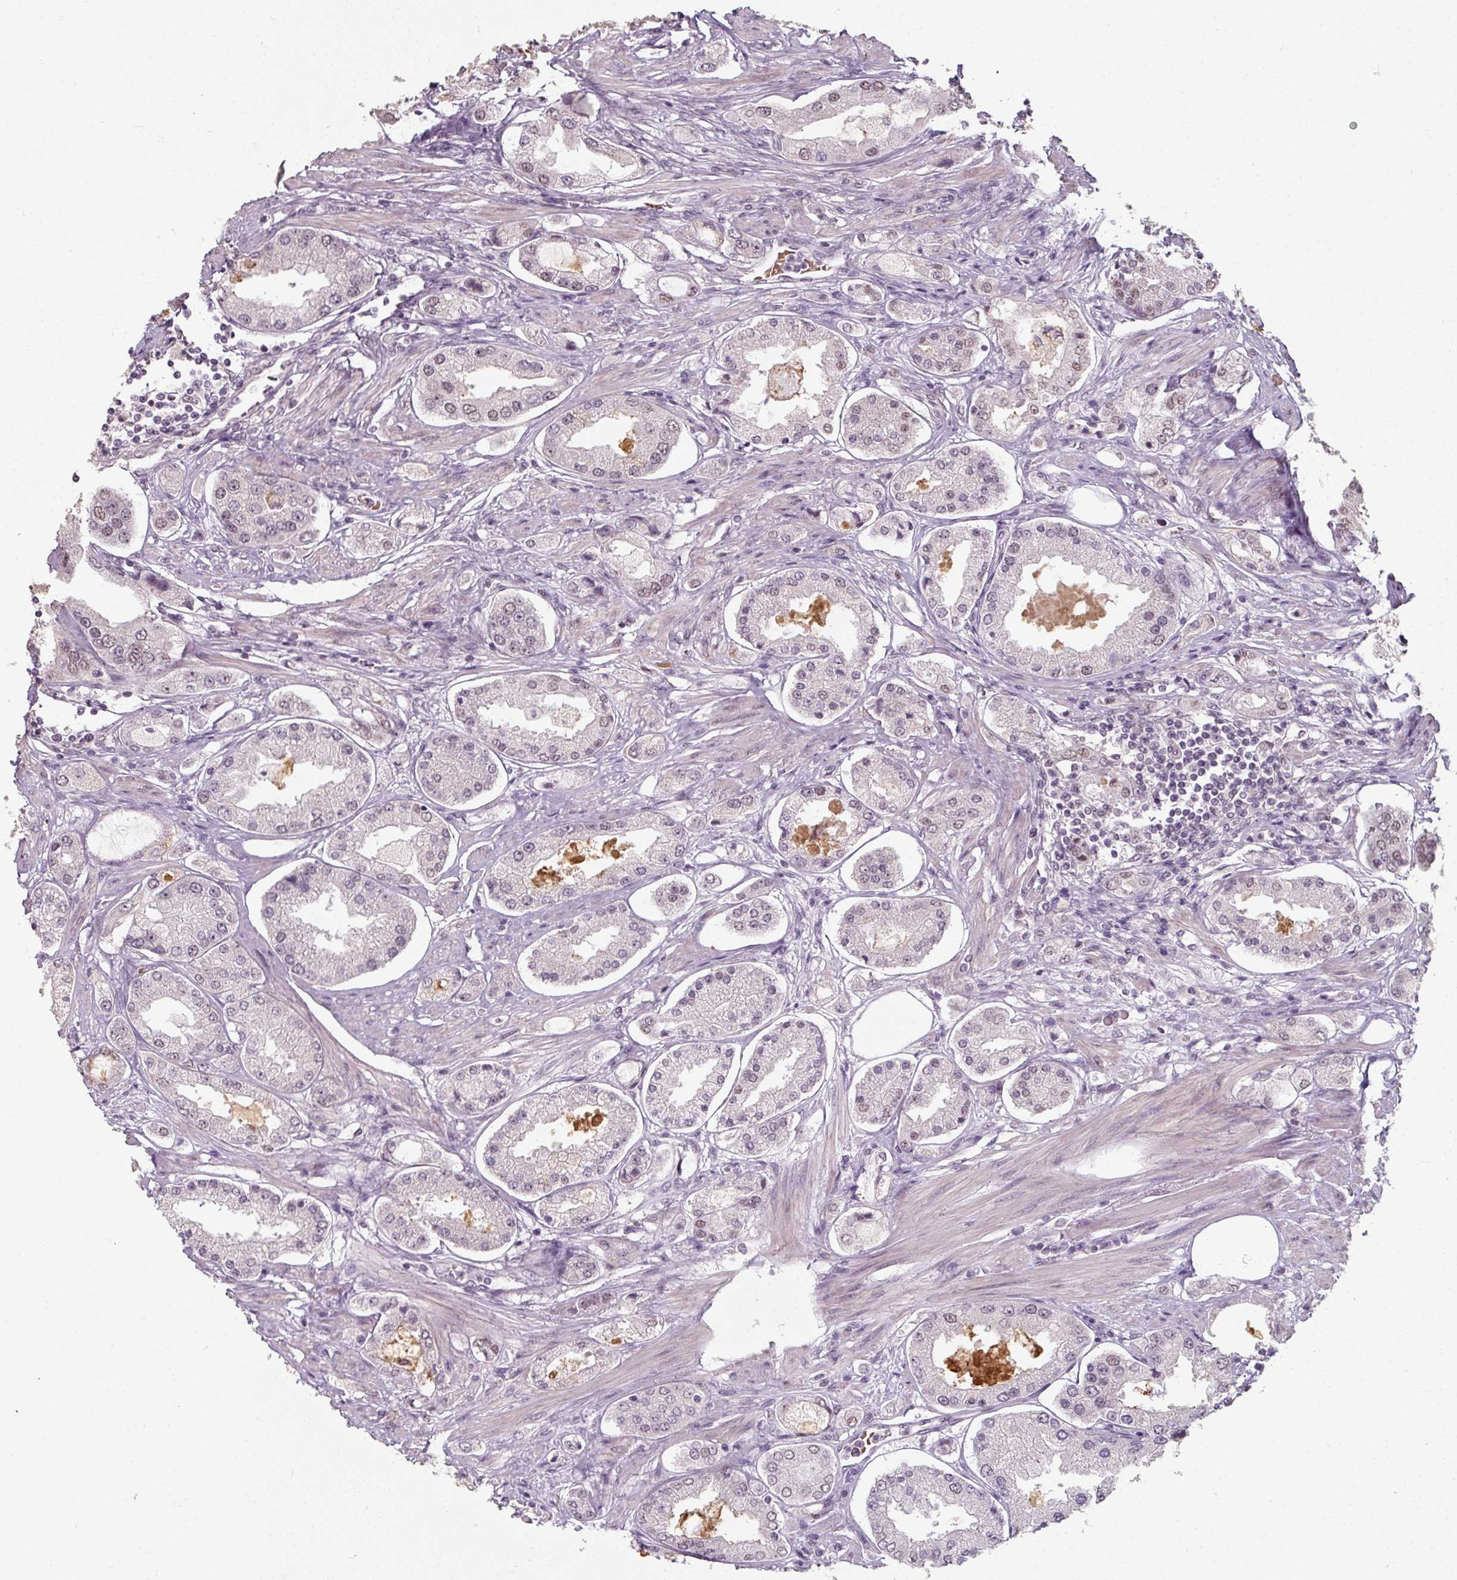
{"staining": {"intensity": "negative", "quantity": "none", "location": "none"}, "tissue": "prostate cancer", "cell_type": "Tumor cells", "image_type": "cancer", "snomed": [{"axis": "morphology", "description": "Adenocarcinoma, High grade"}, {"axis": "topography", "description": "Prostate"}], "caption": "Tumor cells are negative for protein expression in human prostate adenocarcinoma (high-grade).", "gene": "ZFTRAF1", "patient": {"sex": "male", "age": 69}}